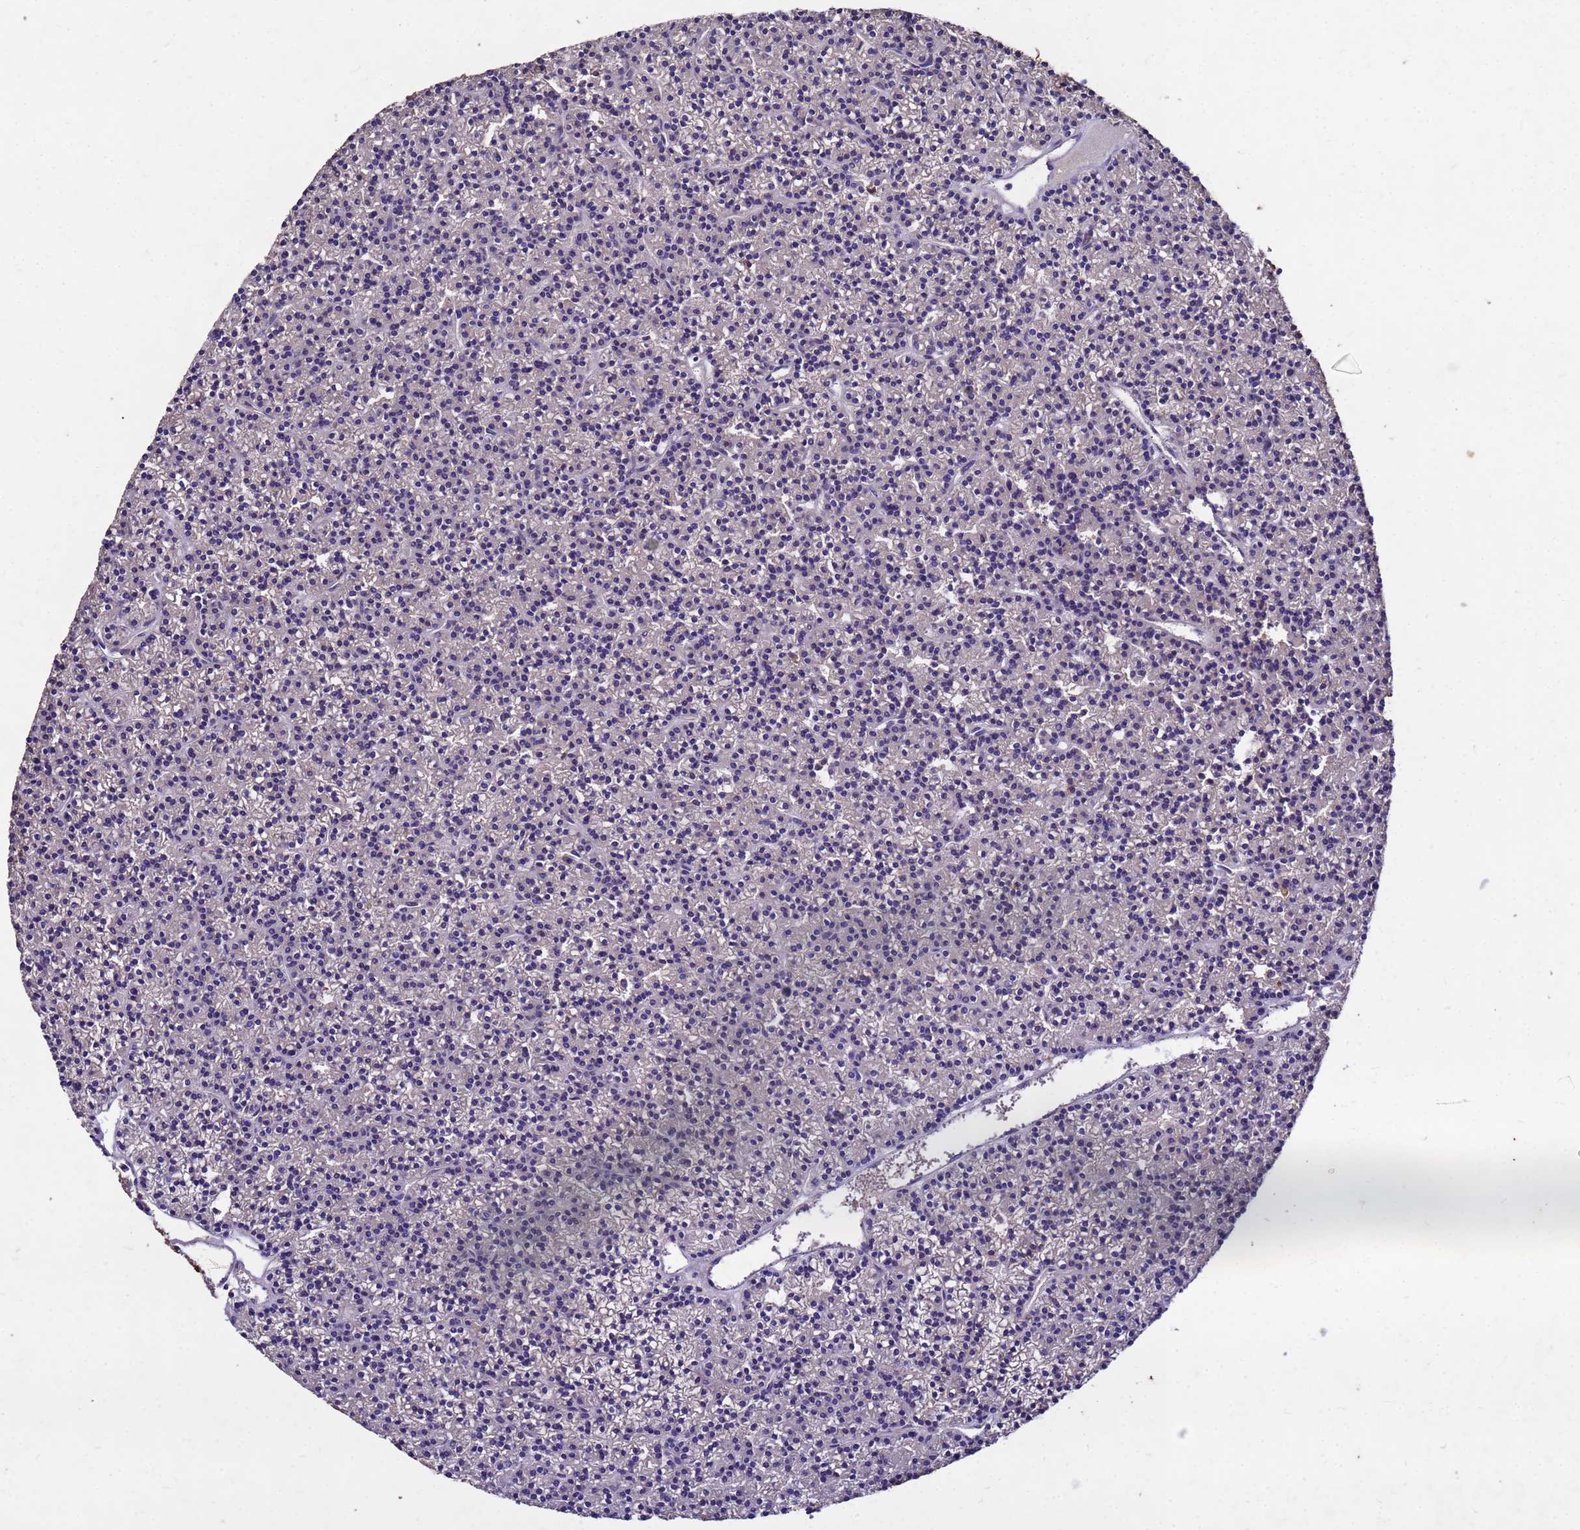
{"staining": {"intensity": "negative", "quantity": "none", "location": "none"}, "tissue": "parathyroid gland", "cell_type": "Glandular cells", "image_type": "normal", "snomed": [{"axis": "morphology", "description": "Normal tissue, NOS"}, {"axis": "topography", "description": "Parathyroid gland"}], "caption": "This is a photomicrograph of immunohistochemistry staining of benign parathyroid gland, which shows no staining in glandular cells.", "gene": "TOR4A", "patient": {"sex": "female", "age": 45}}